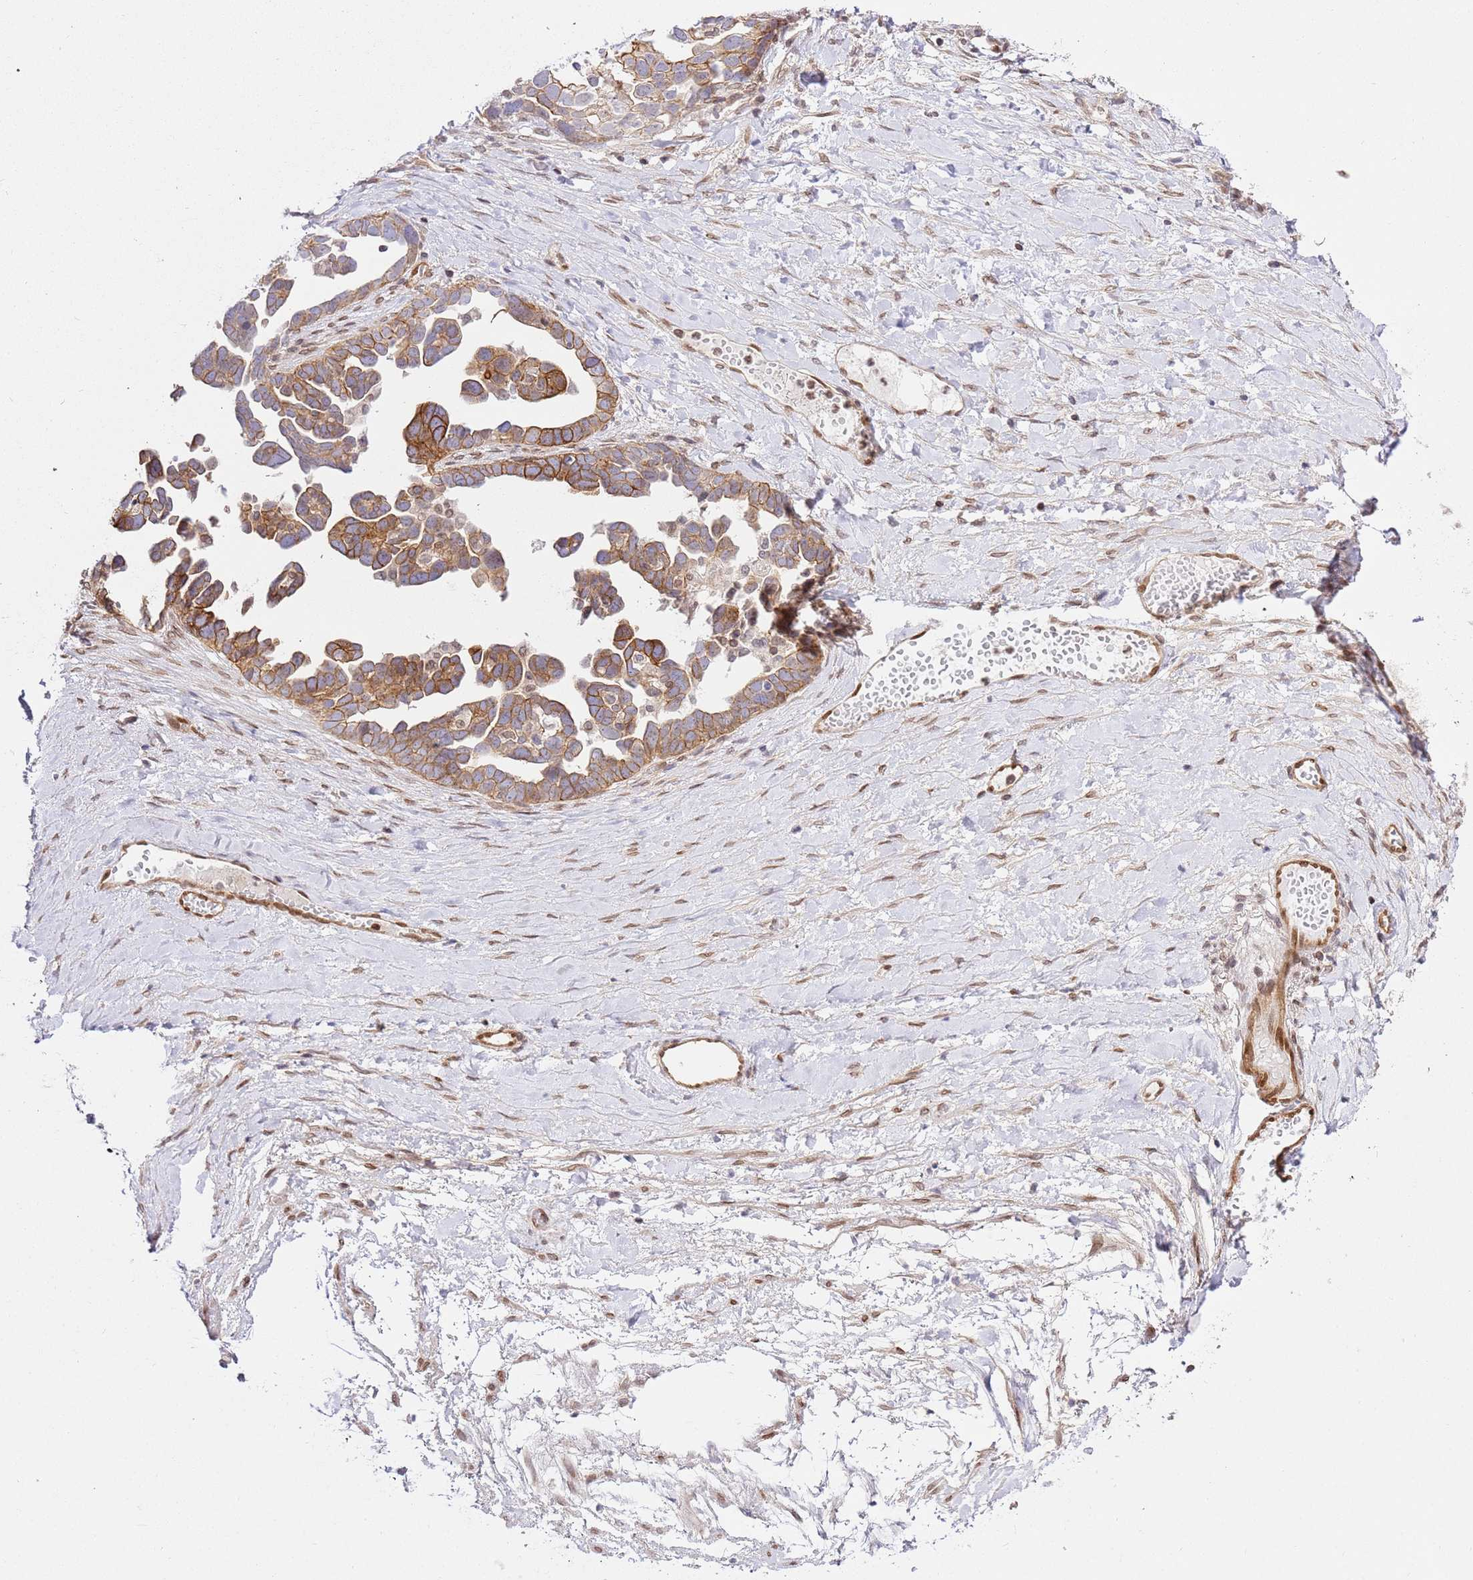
{"staining": {"intensity": "moderate", "quantity": ">75%", "location": "cytoplasmic/membranous"}, "tissue": "ovarian cancer", "cell_type": "Tumor cells", "image_type": "cancer", "snomed": [{"axis": "morphology", "description": "Cystadenocarcinoma, serous, NOS"}, {"axis": "topography", "description": "Ovary"}], "caption": "A micrograph of ovarian serous cystadenocarcinoma stained for a protein exhibits moderate cytoplasmic/membranous brown staining in tumor cells. (Stains: DAB (3,3'-diaminobenzidine) in brown, nuclei in blue, Microscopy: brightfield microscopy at high magnification).", "gene": "TRIM37", "patient": {"sex": "female", "age": 54}}